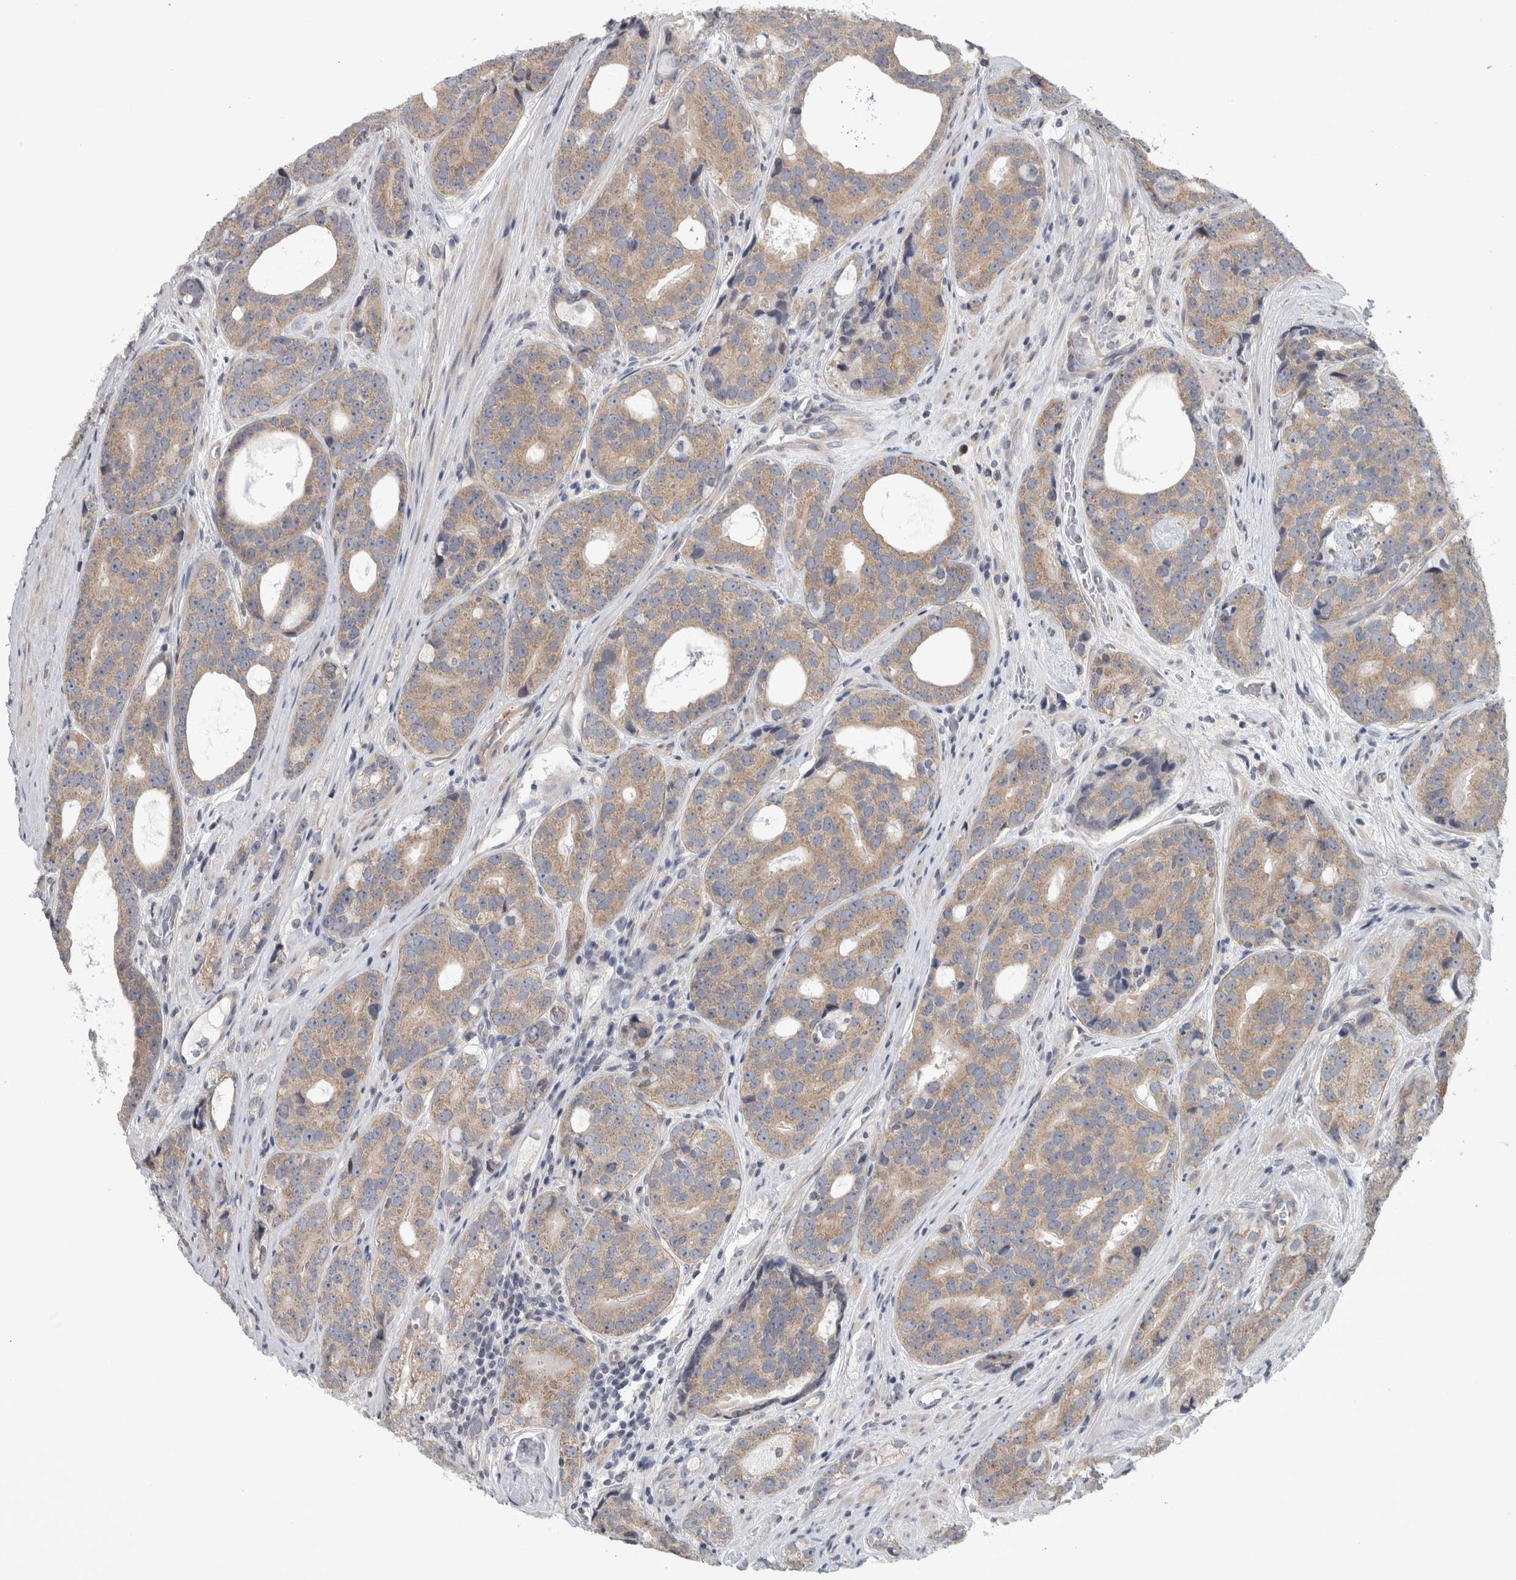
{"staining": {"intensity": "weak", "quantity": ">75%", "location": "cytoplasmic/membranous"}, "tissue": "prostate cancer", "cell_type": "Tumor cells", "image_type": "cancer", "snomed": [{"axis": "morphology", "description": "Adenocarcinoma, High grade"}, {"axis": "topography", "description": "Prostate"}], "caption": "Weak cytoplasmic/membranous protein positivity is present in about >75% of tumor cells in prostate high-grade adenocarcinoma. Nuclei are stained in blue.", "gene": "CWC27", "patient": {"sex": "male", "age": 56}}